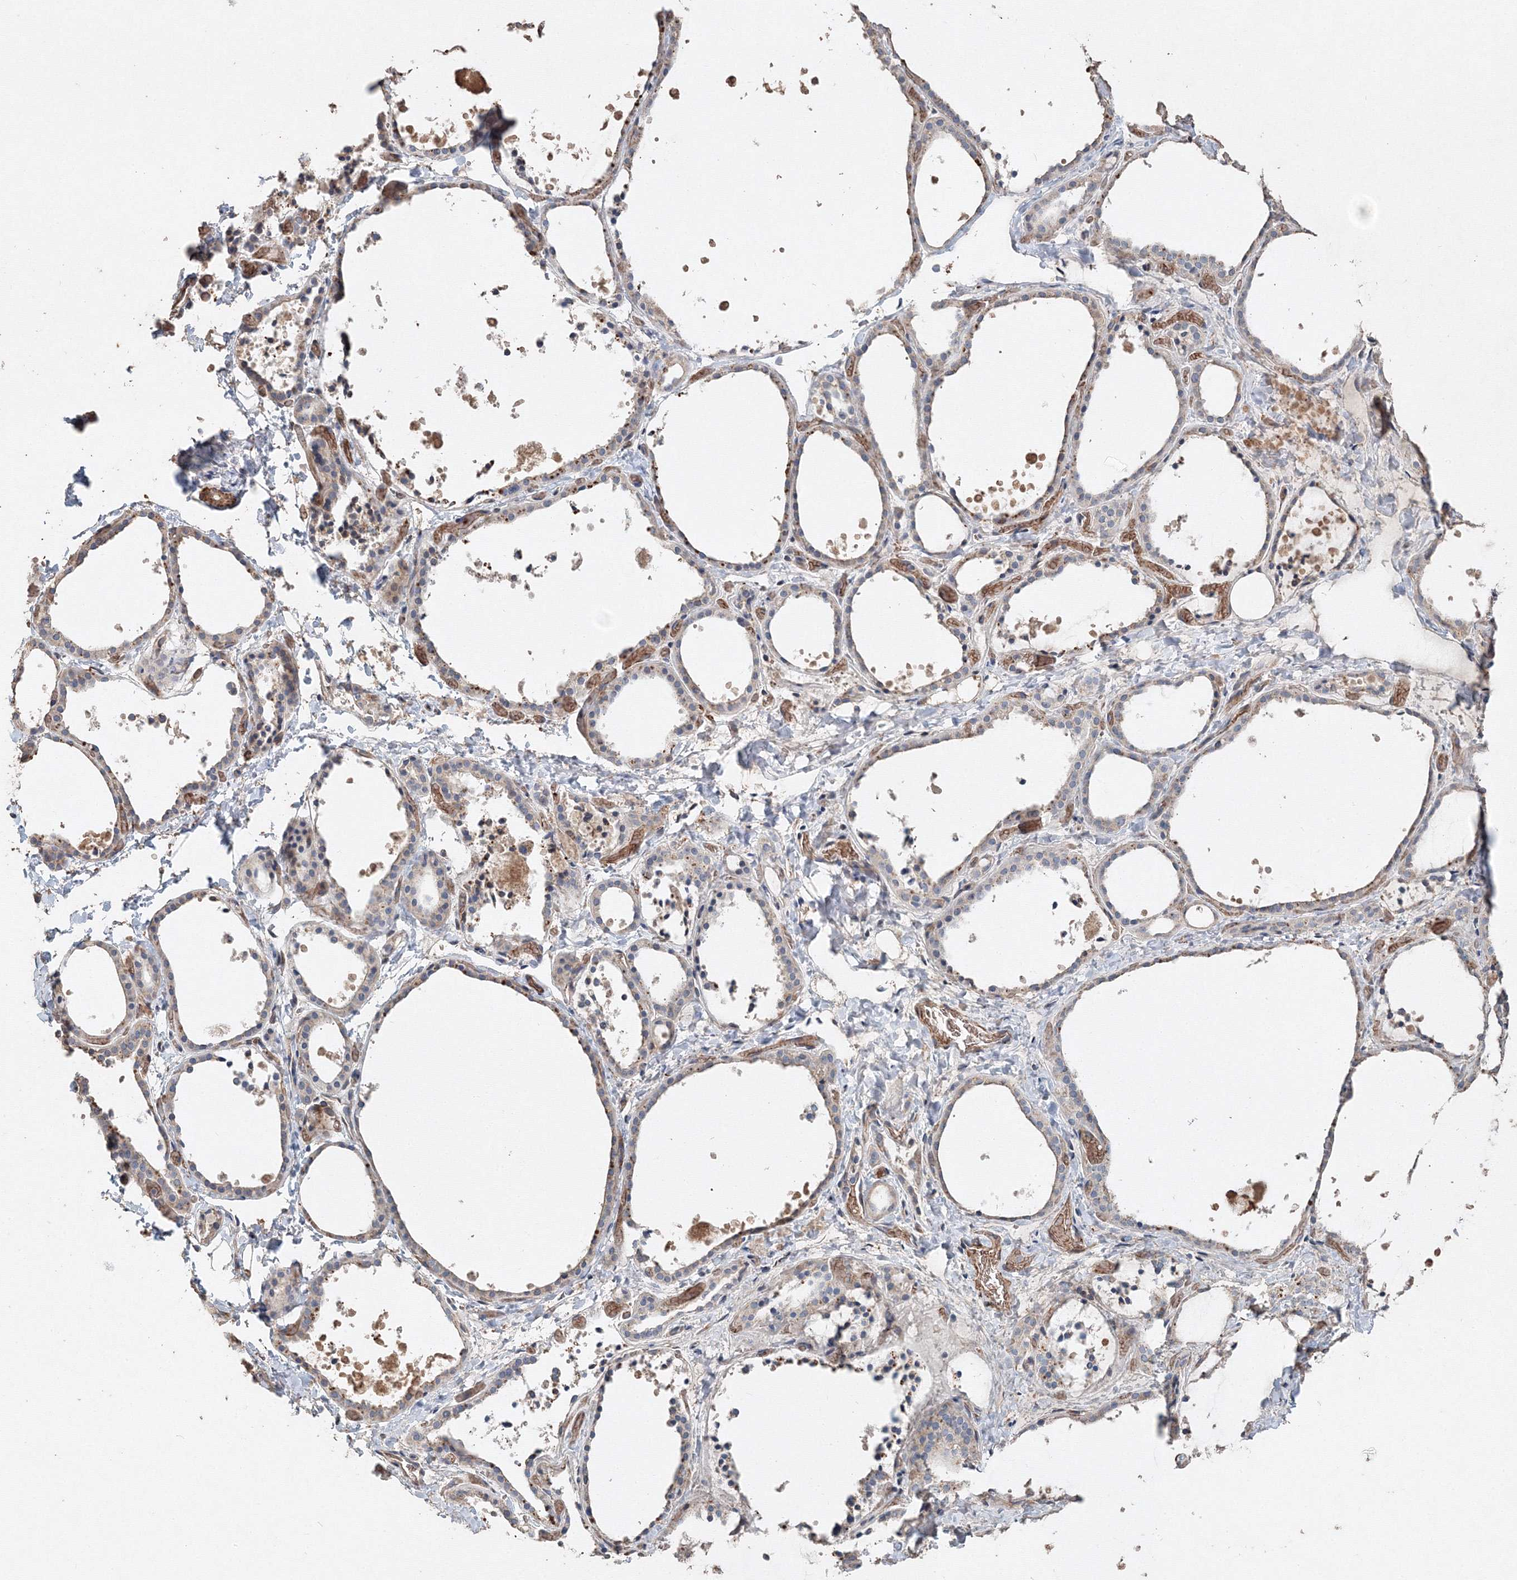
{"staining": {"intensity": "weak", "quantity": "<25%", "location": "cytoplasmic/membranous"}, "tissue": "thyroid gland", "cell_type": "Glandular cells", "image_type": "normal", "snomed": [{"axis": "morphology", "description": "Normal tissue, NOS"}, {"axis": "topography", "description": "Thyroid gland"}], "caption": "Glandular cells show no significant protein positivity in benign thyroid gland. The staining was performed using DAB (3,3'-diaminobenzidine) to visualize the protein expression in brown, while the nuclei were stained in blue with hematoxylin (Magnification: 20x).", "gene": "NALF2", "patient": {"sex": "female", "age": 44}}